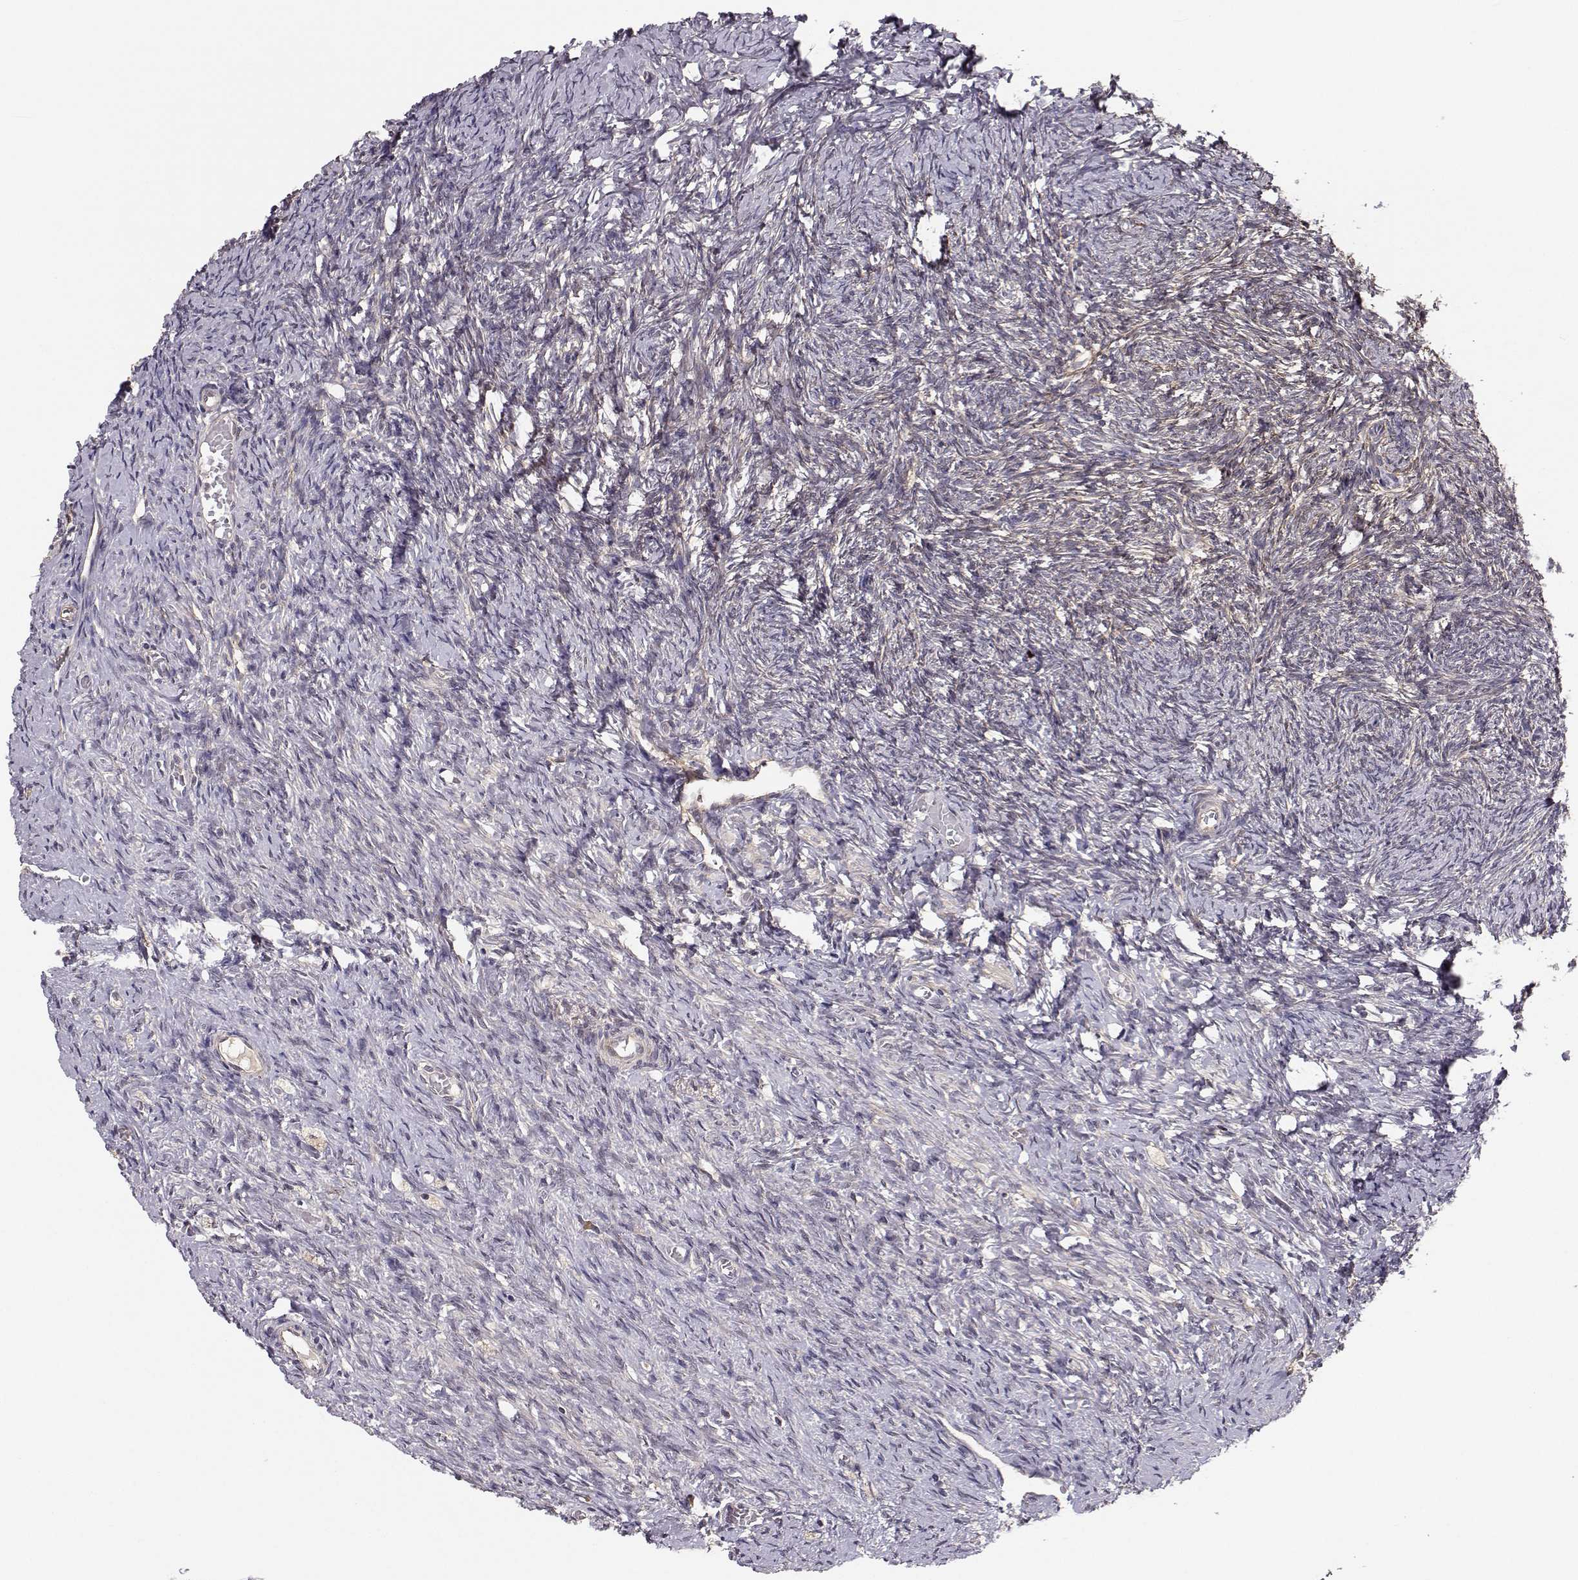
{"staining": {"intensity": "weak", "quantity": ">75%", "location": "cytoplasmic/membranous"}, "tissue": "ovary", "cell_type": "Follicle cells", "image_type": "normal", "snomed": [{"axis": "morphology", "description": "Normal tissue, NOS"}, {"axis": "topography", "description": "Ovary"}], "caption": "Ovary stained with immunohistochemistry (IHC) displays weak cytoplasmic/membranous positivity in about >75% of follicle cells.", "gene": "PLEKHG3", "patient": {"sex": "female", "age": 39}}